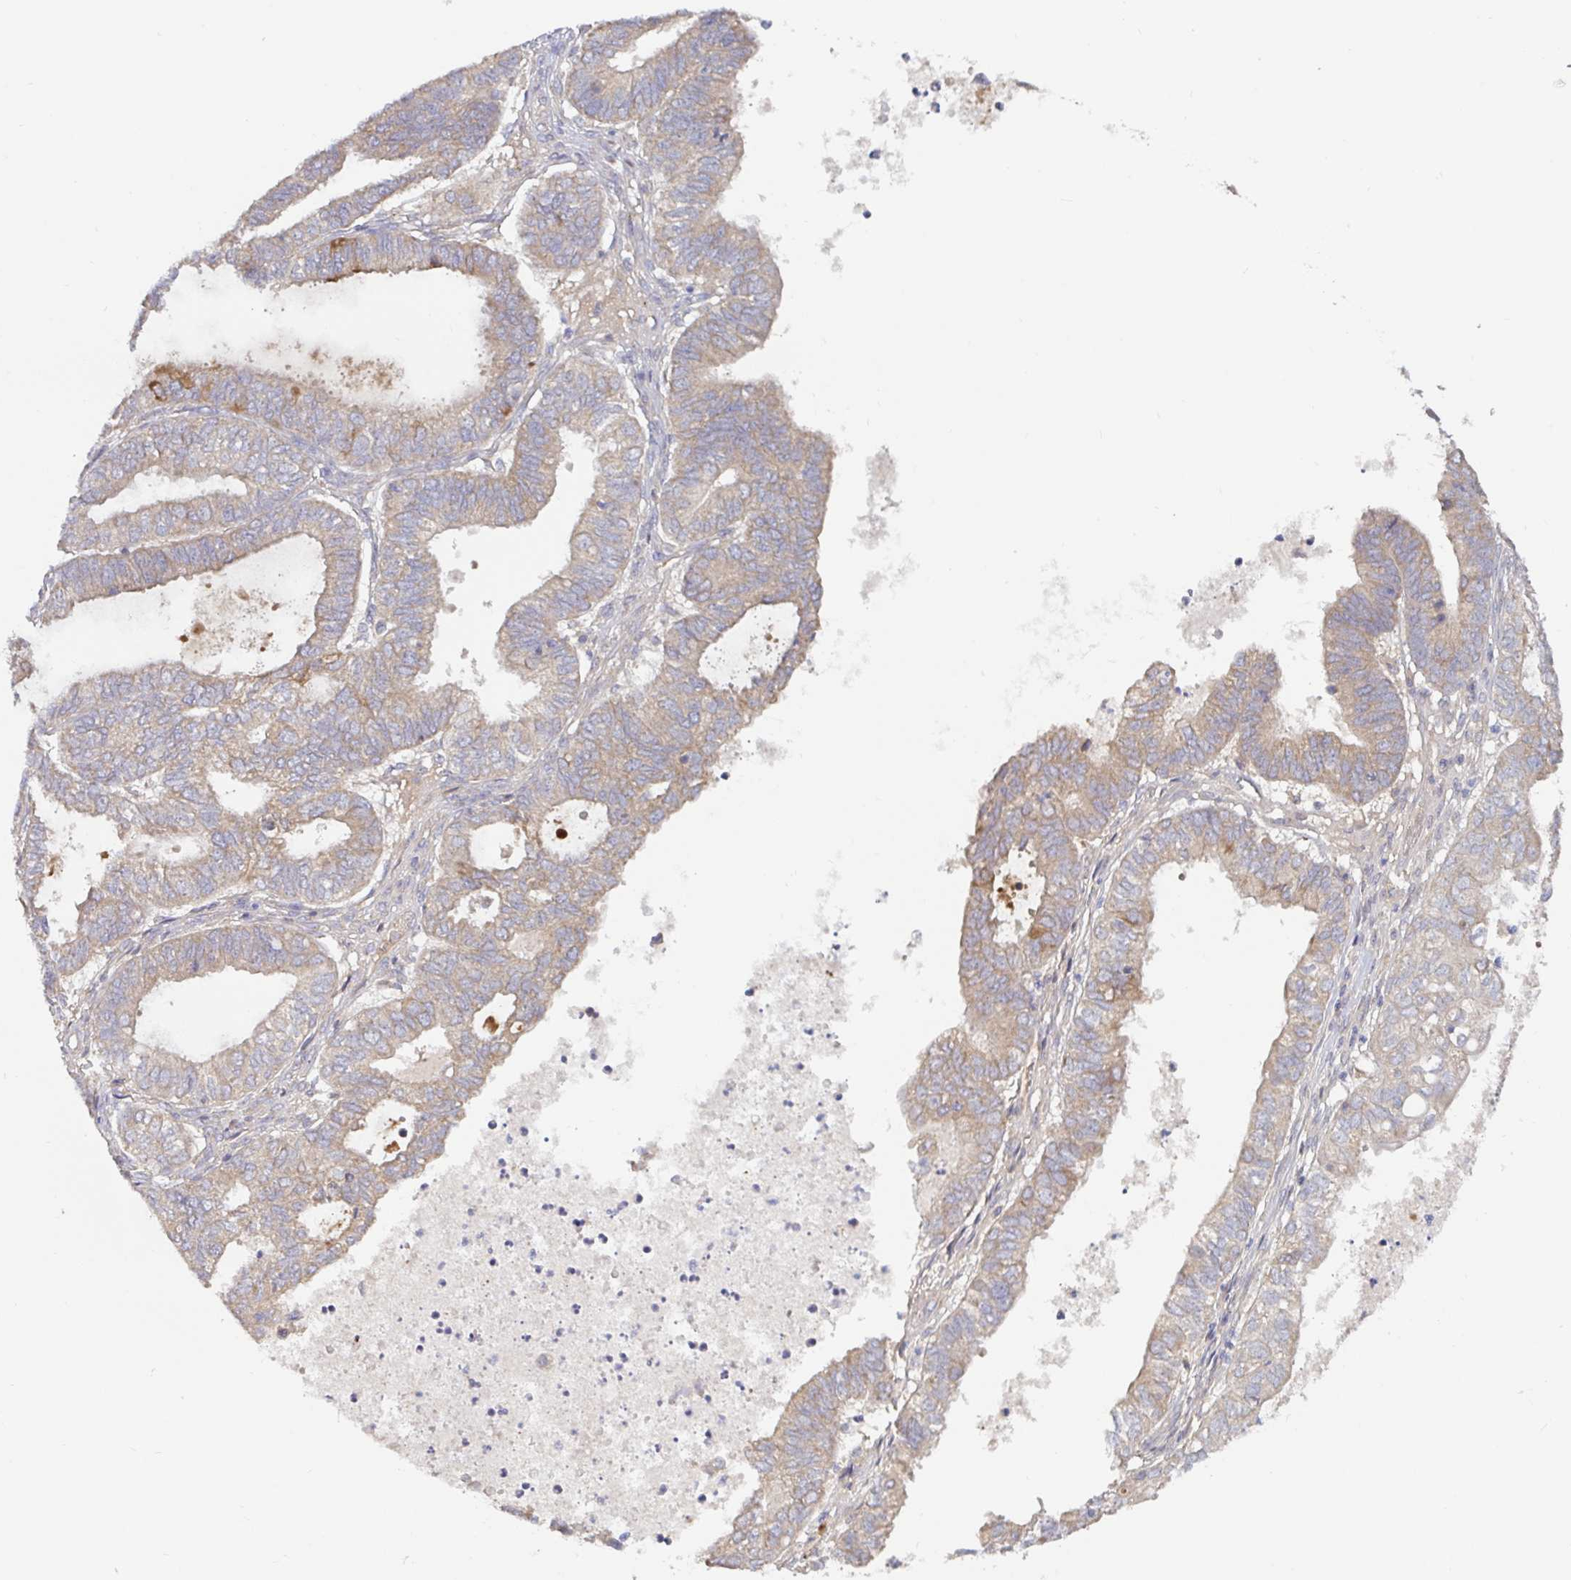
{"staining": {"intensity": "weak", "quantity": ">75%", "location": "cytoplasmic/membranous"}, "tissue": "ovarian cancer", "cell_type": "Tumor cells", "image_type": "cancer", "snomed": [{"axis": "morphology", "description": "Carcinoma, endometroid"}, {"axis": "topography", "description": "Ovary"}], "caption": "Ovarian cancer stained for a protein shows weak cytoplasmic/membranous positivity in tumor cells.", "gene": "LARP1", "patient": {"sex": "female", "age": 64}}